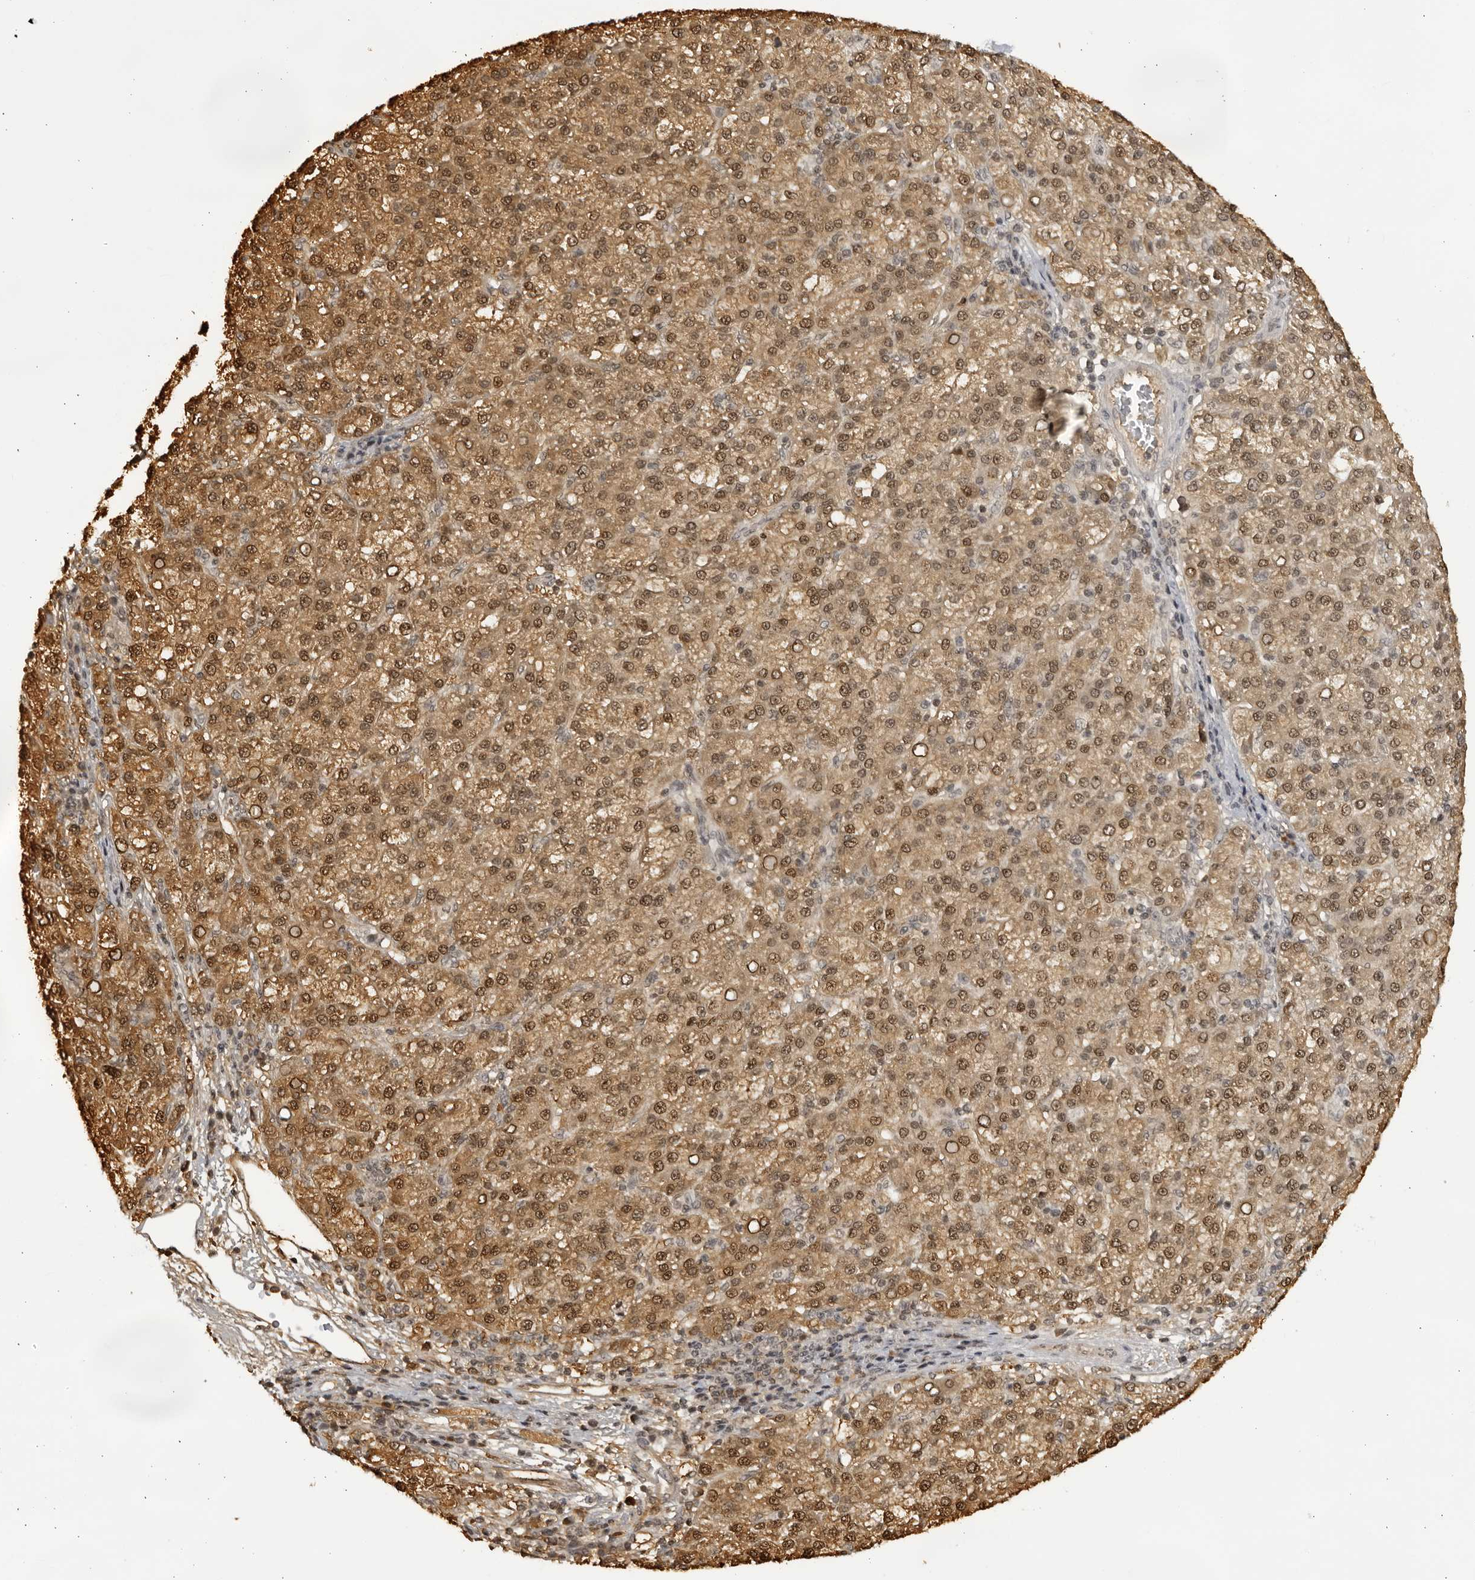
{"staining": {"intensity": "moderate", "quantity": ">75%", "location": "cytoplasmic/membranous,nuclear"}, "tissue": "liver cancer", "cell_type": "Tumor cells", "image_type": "cancer", "snomed": [{"axis": "morphology", "description": "Carcinoma, Hepatocellular, NOS"}, {"axis": "topography", "description": "Liver"}], "caption": "IHC of liver cancer reveals medium levels of moderate cytoplasmic/membranous and nuclear staining in approximately >75% of tumor cells.", "gene": "RASGEF1C", "patient": {"sex": "female", "age": 58}}